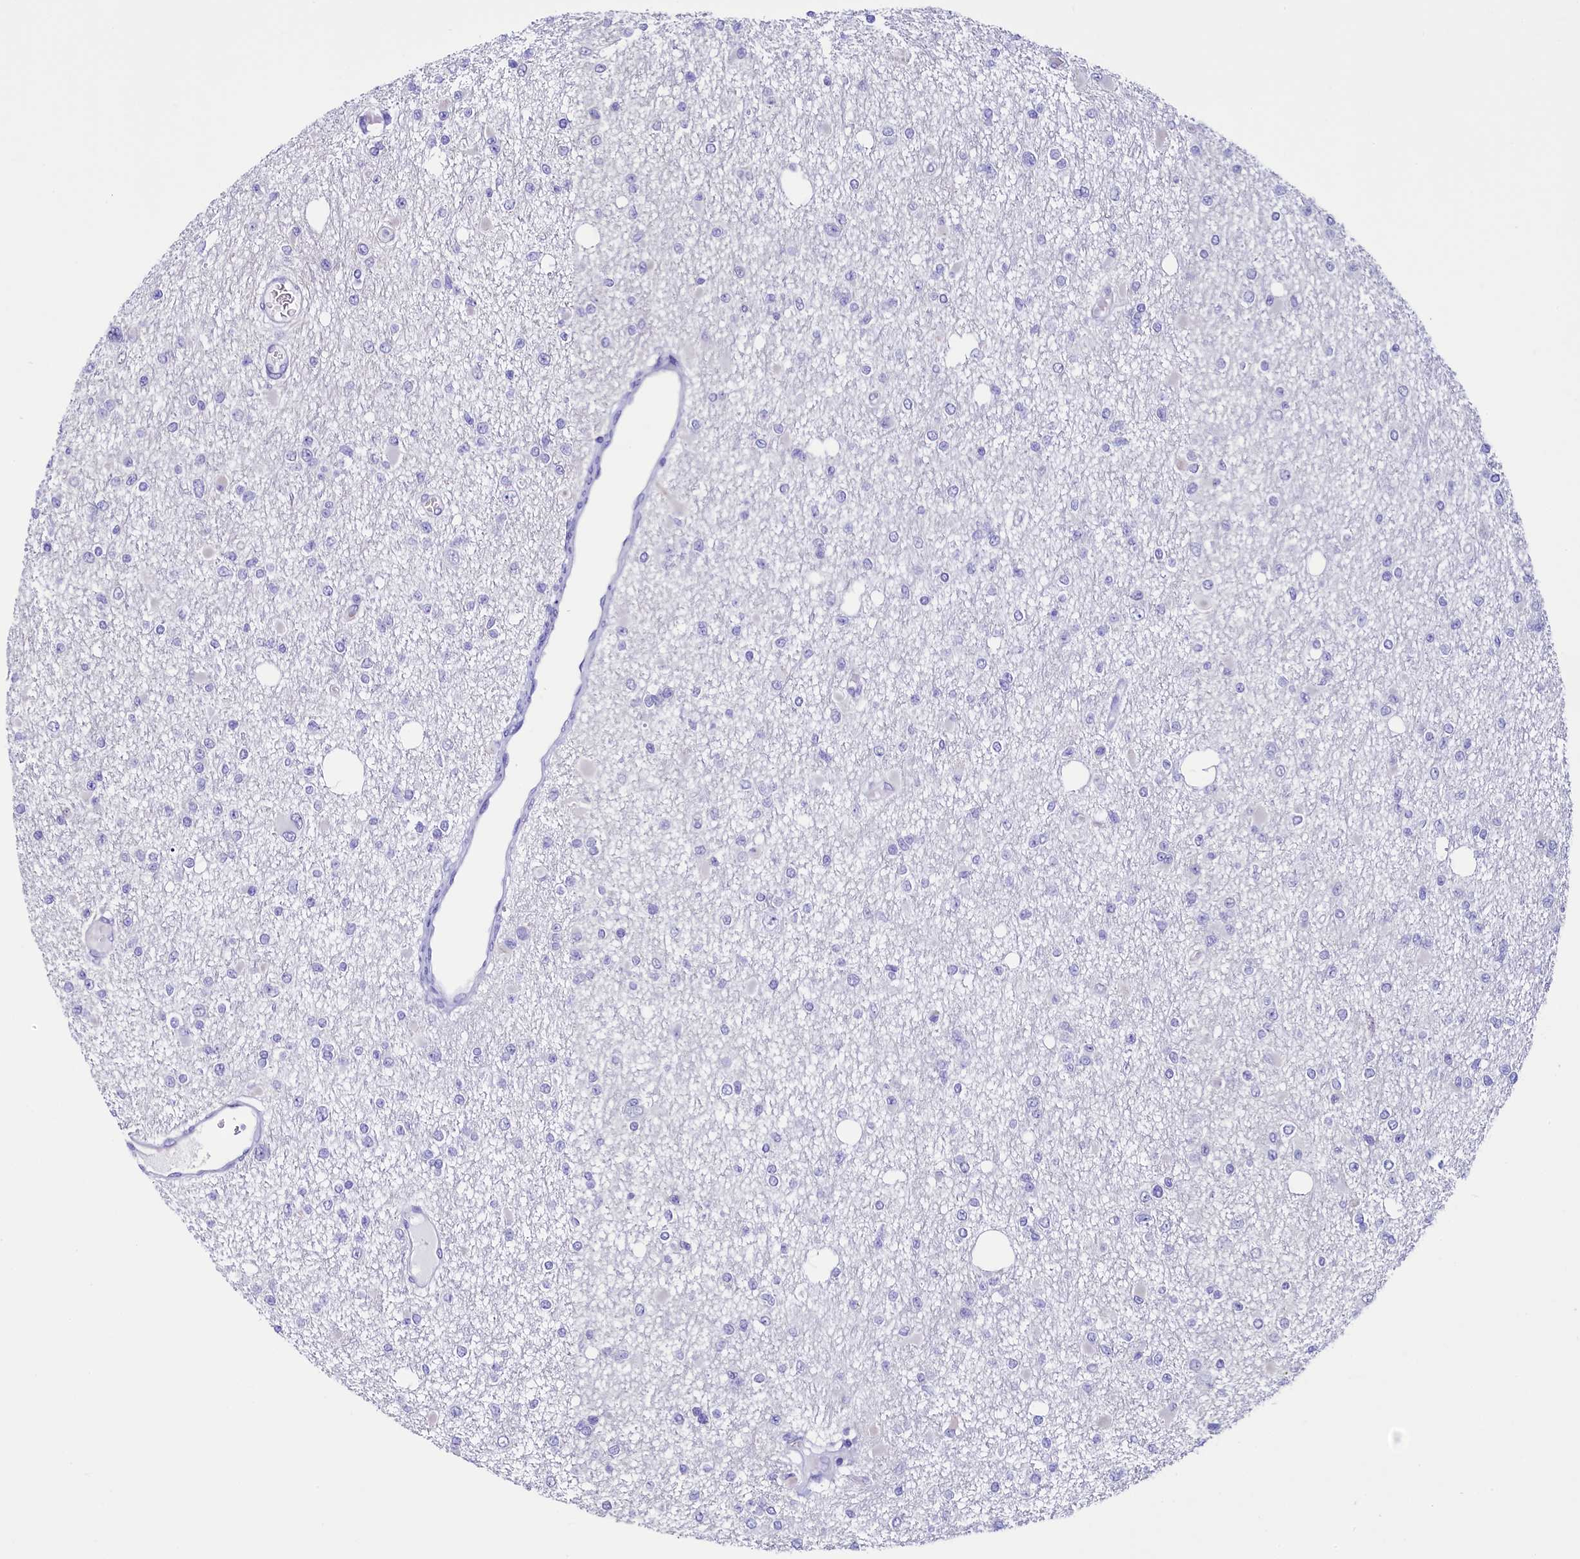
{"staining": {"intensity": "negative", "quantity": "none", "location": "none"}, "tissue": "glioma", "cell_type": "Tumor cells", "image_type": "cancer", "snomed": [{"axis": "morphology", "description": "Glioma, malignant, Low grade"}, {"axis": "topography", "description": "Brain"}], "caption": "The histopathology image shows no staining of tumor cells in malignant low-grade glioma. (Immunohistochemistry, brightfield microscopy, high magnification).", "gene": "PDILT", "patient": {"sex": "female", "age": 22}}